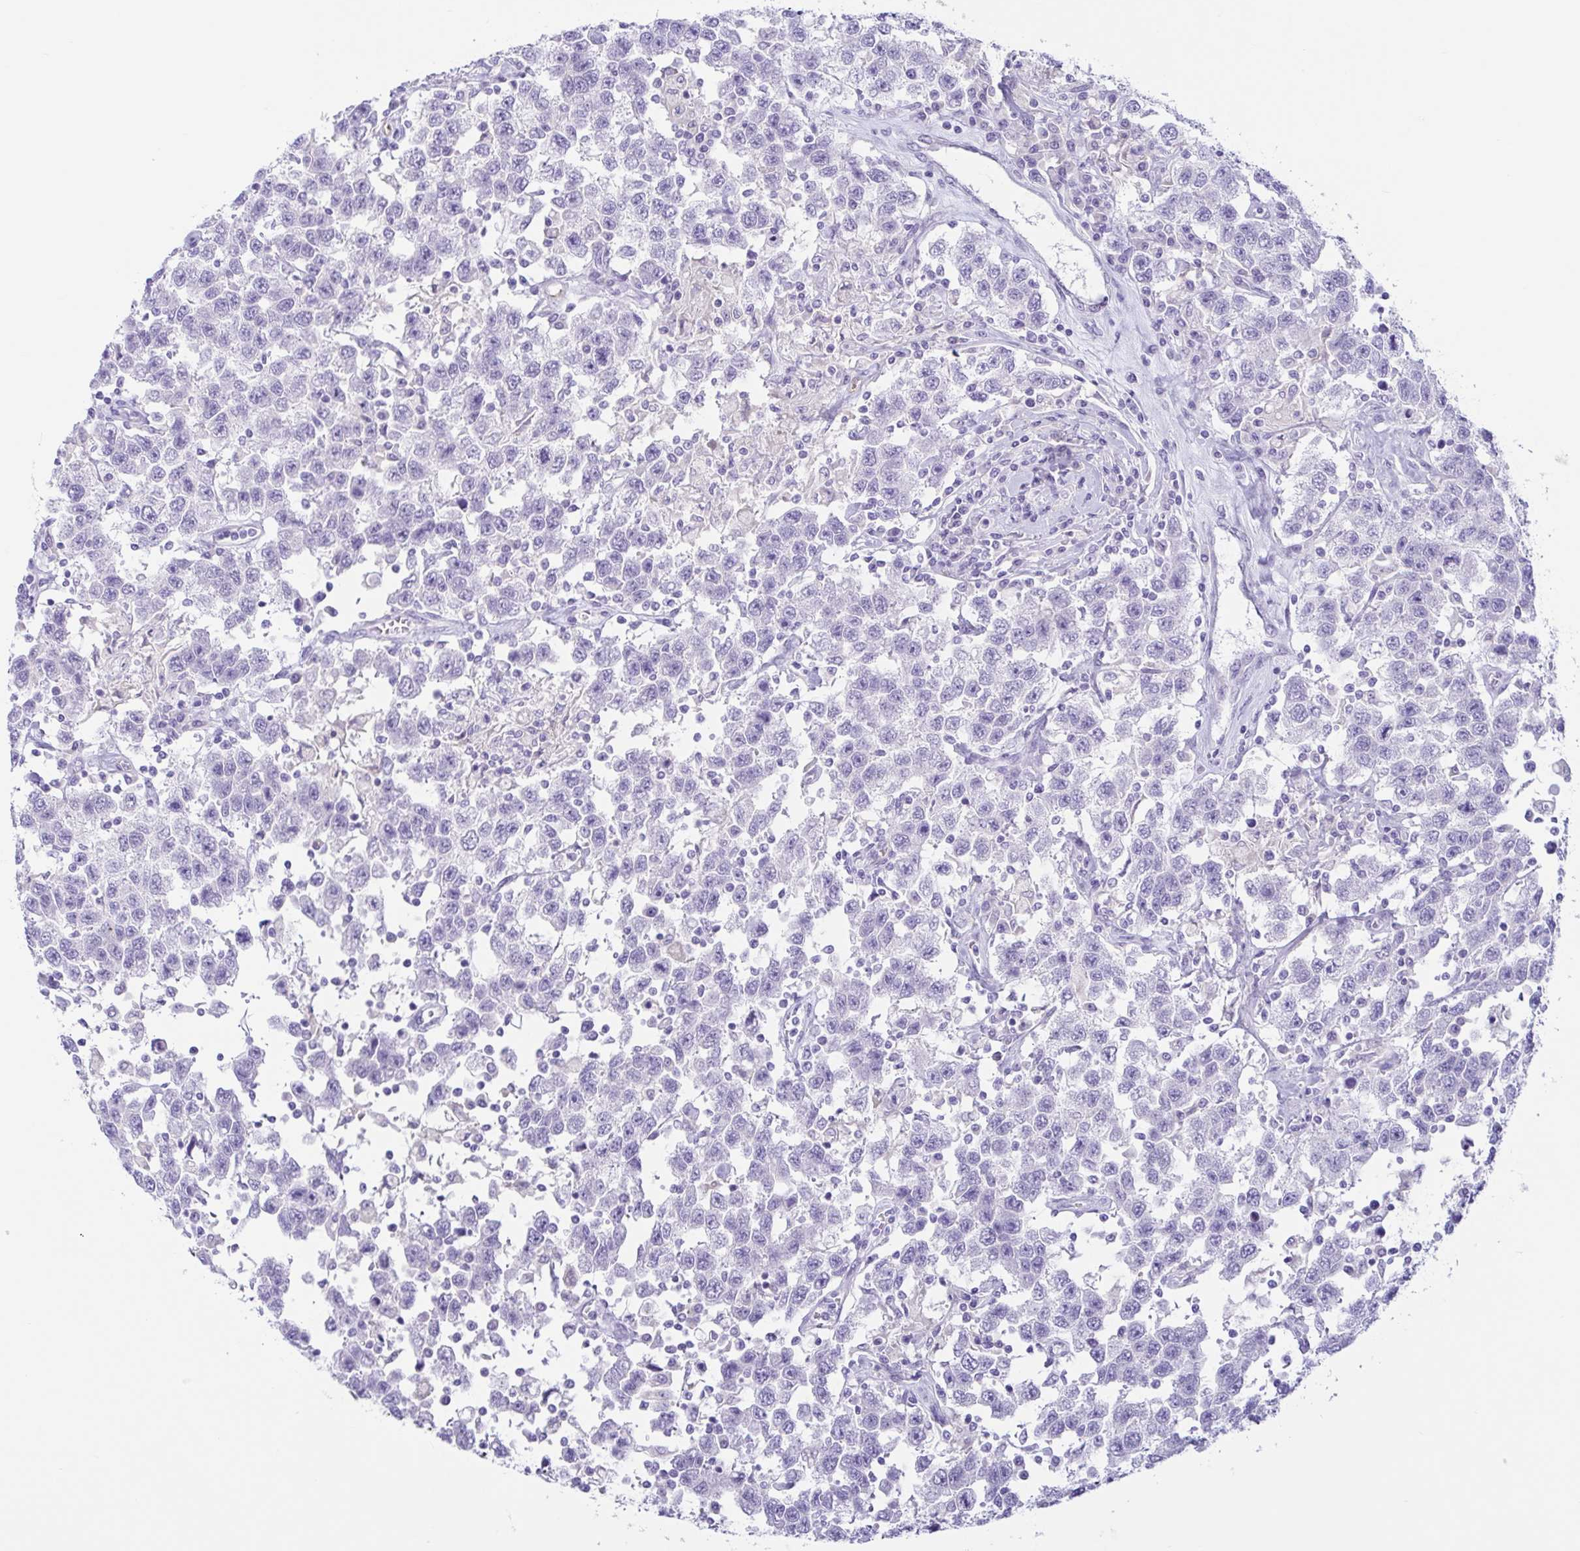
{"staining": {"intensity": "negative", "quantity": "none", "location": "none"}, "tissue": "testis cancer", "cell_type": "Tumor cells", "image_type": "cancer", "snomed": [{"axis": "morphology", "description": "Seminoma, NOS"}, {"axis": "topography", "description": "Testis"}], "caption": "The photomicrograph reveals no staining of tumor cells in testis seminoma. Brightfield microscopy of immunohistochemistry stained with DAB (3,3'-diaminobenzidine) (brown) and hematoxylin (blue), captured at high magnification.", "gene": "TNNI2", "patient": {"sex": "male", "age": 41}}